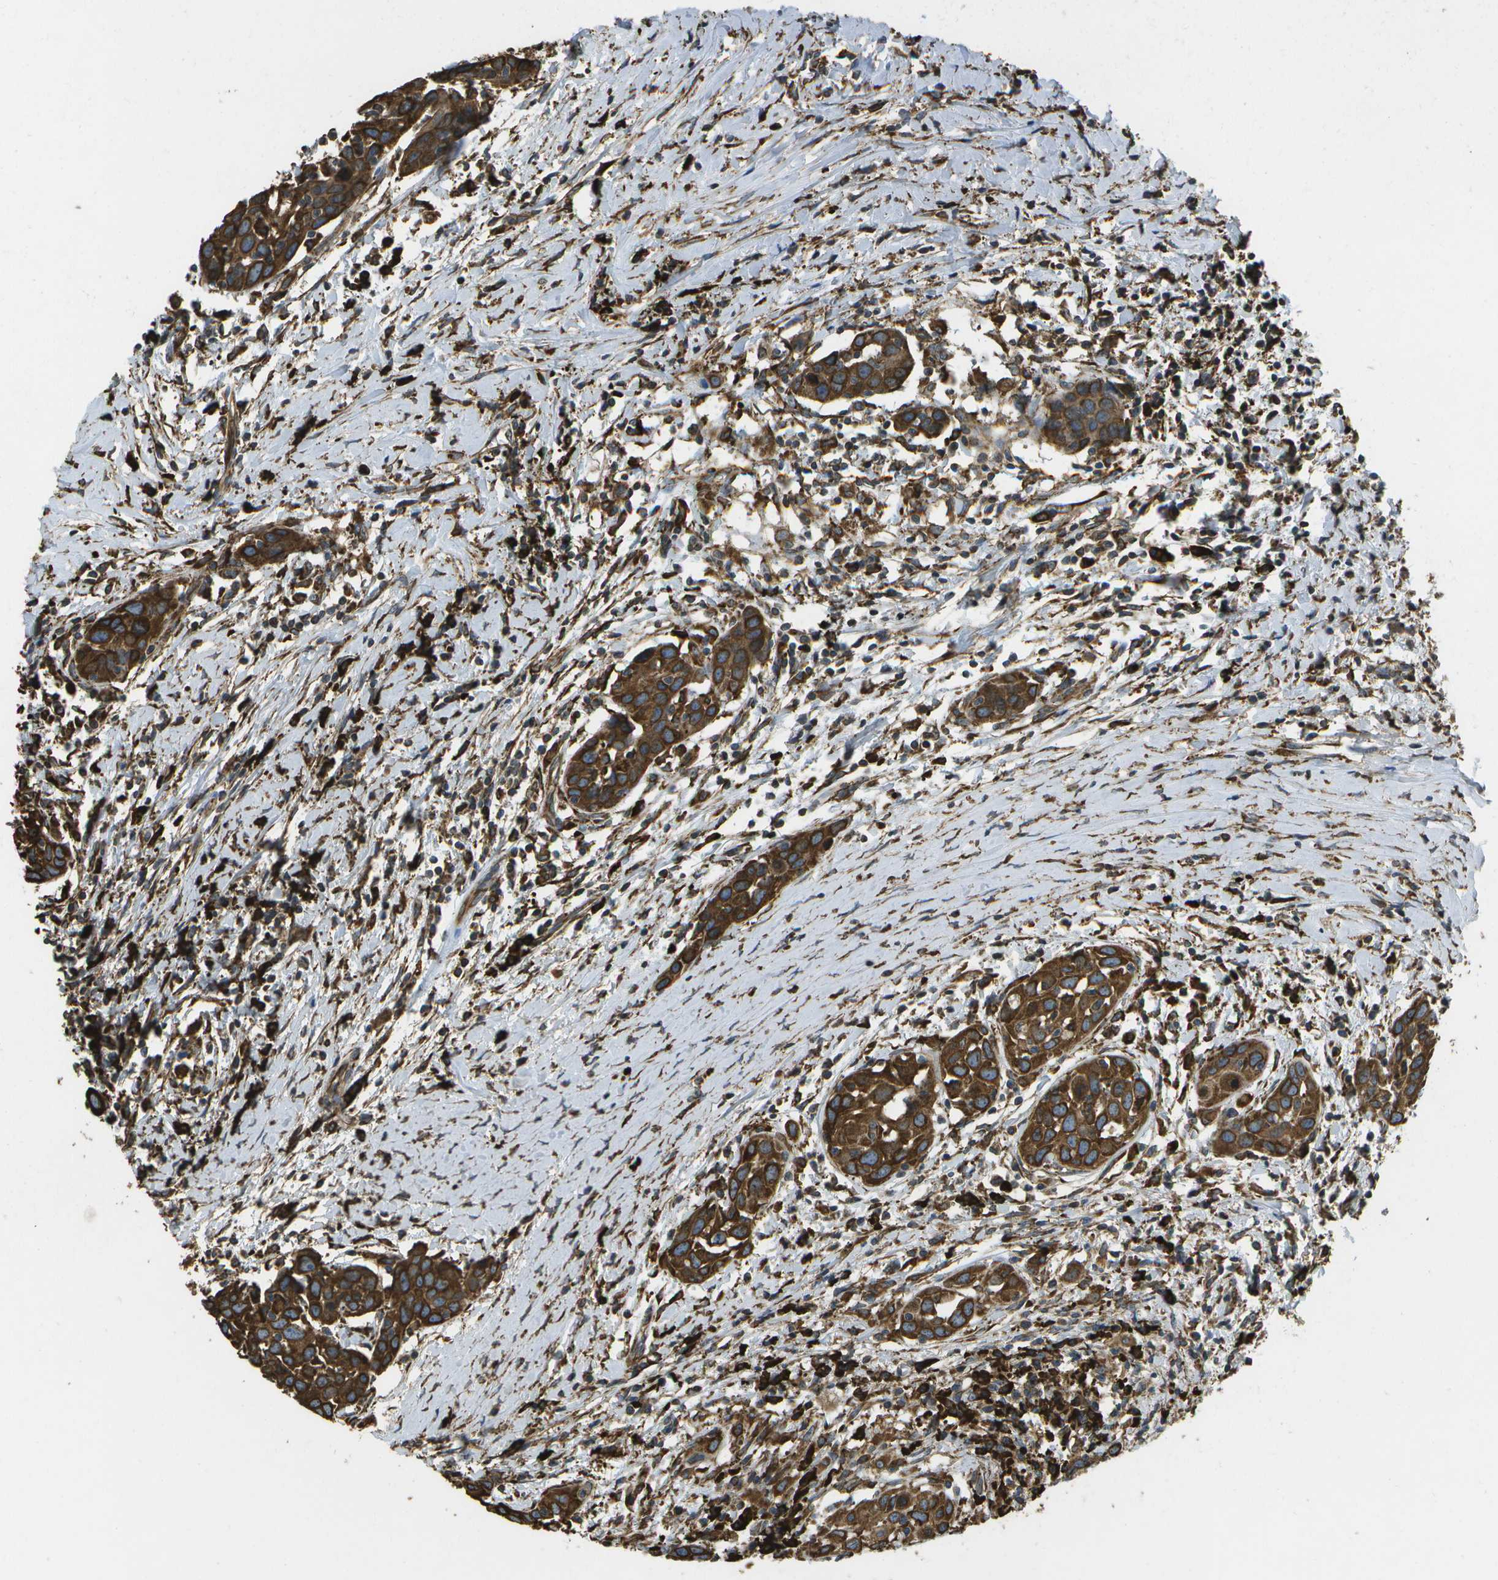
{"staining": {"intensity": "strong", "quantity": ">75%", "location": "cytoplasmic/membranous"}, "tissue": "head and neck cancer", "cell_type": "Tumor cells", "image_type": "cancer", "snomed": [{"axis": "morphology", "description": "Squamous cell carcinoma, NOS"}, {"axis": "topography", "description": "Oral tissue"}, {"axis": "topography", "description": "Head-Neck"}], "caption": "Human head and neck cancer (squamous cell carcinoma) stained with a protein marker exhibits strong staining in tumor cells.", "gene": "PDIA4", "patient": {"sex": "female", "age": 50}}